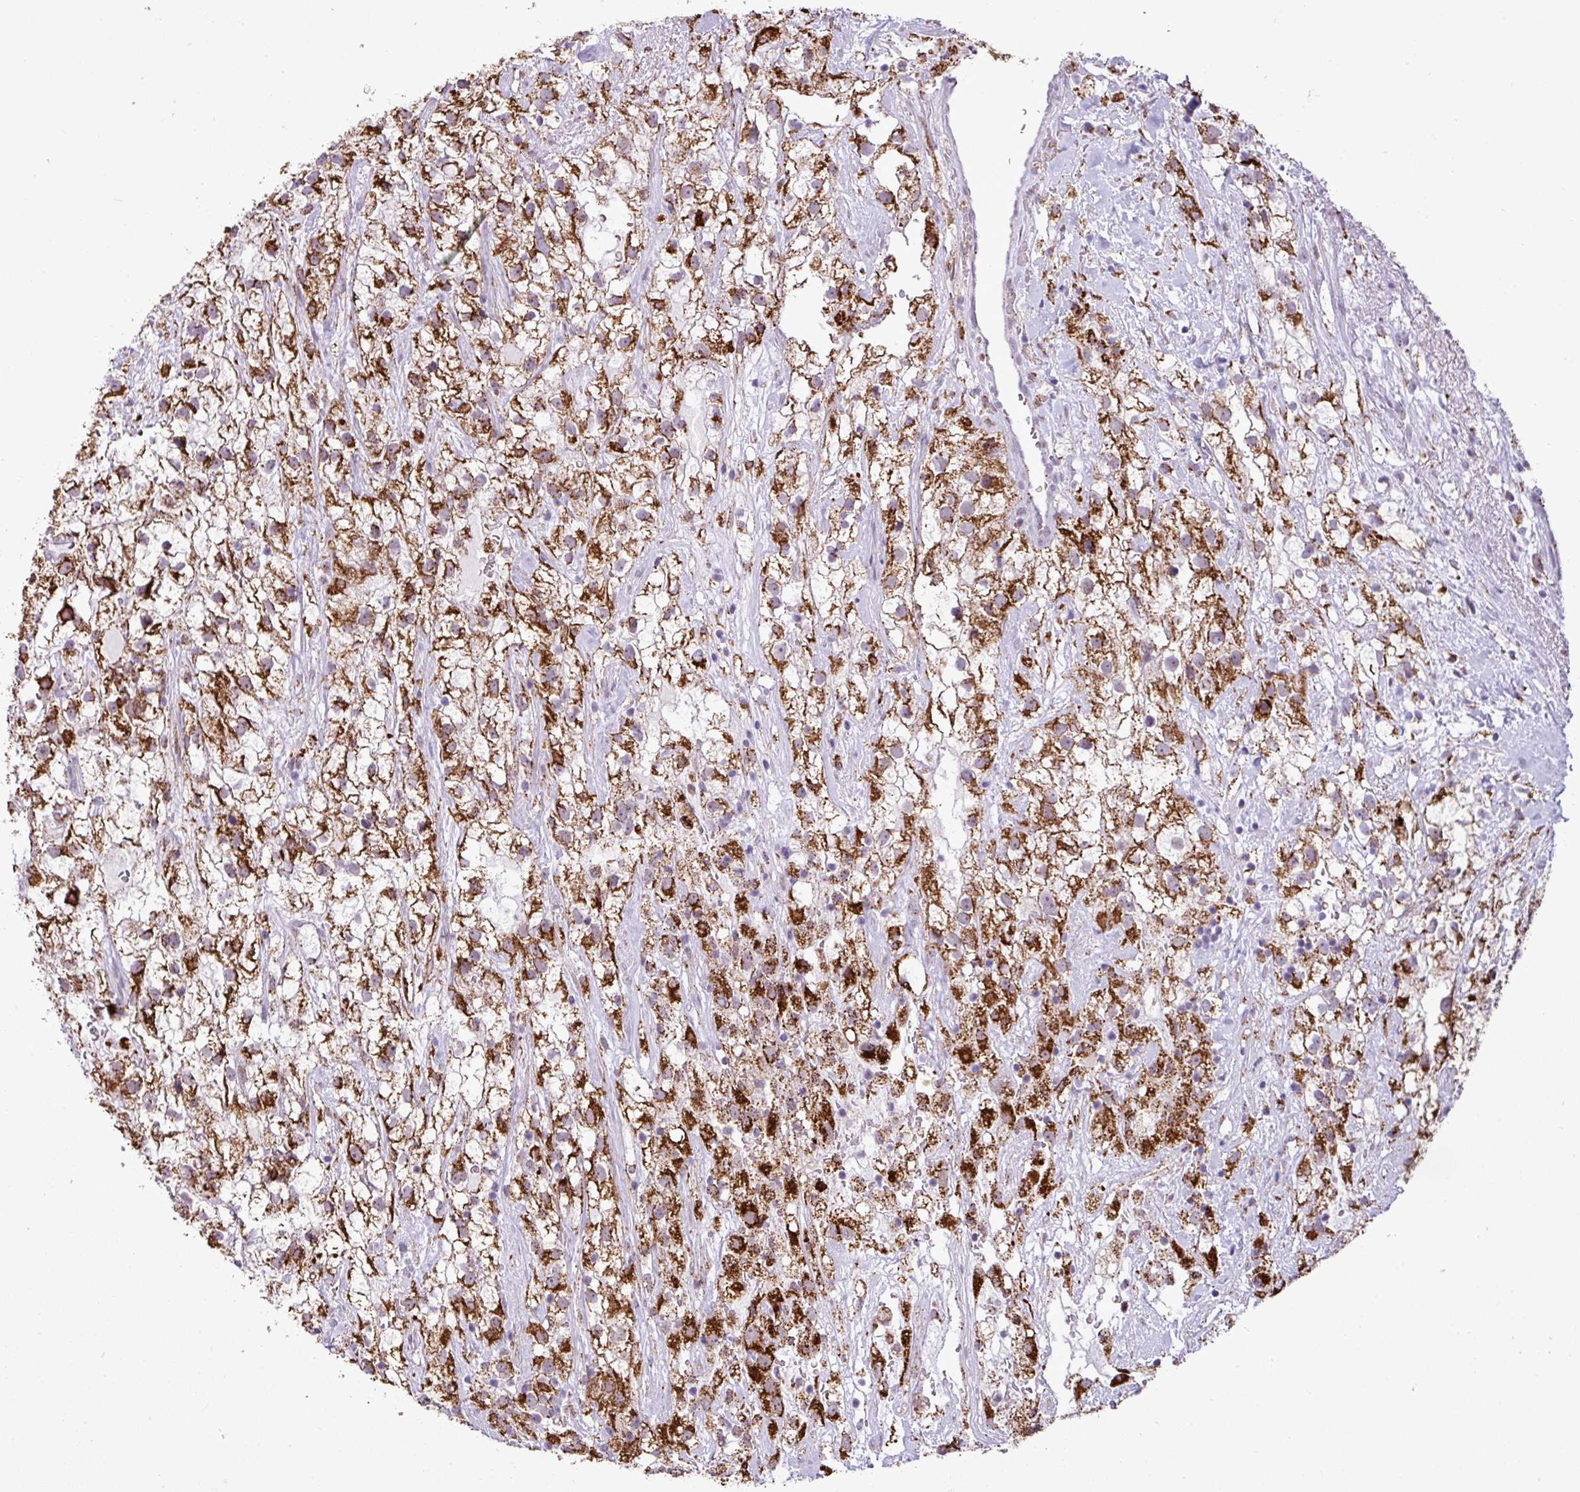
{"staining": {"intensity": "strong", "quantity": ">75%", "location": "cytoplasmic/membranous"}, "tissue": "renal cancer", "cell_type": "Tumor cells", "image_type": "cancer", "snomed": [{"axis": "morphology", "description": "Adenocarcinoma, NOS"}, {"axis": "topography", "description": "Kidney"}], "caption": "Immunohistochemistry of human adenocarcinoma (renal) displays high levels of strong cytoplasmic/membranous positivity in approximately >75% of tumor cells. The staining was performed using DAB, with brown indicating positive protein expression. Nuclei are stained blue with hematoxylin.", "gene": "SGPP1", "patient": {"sex": "male", "age": 59}}